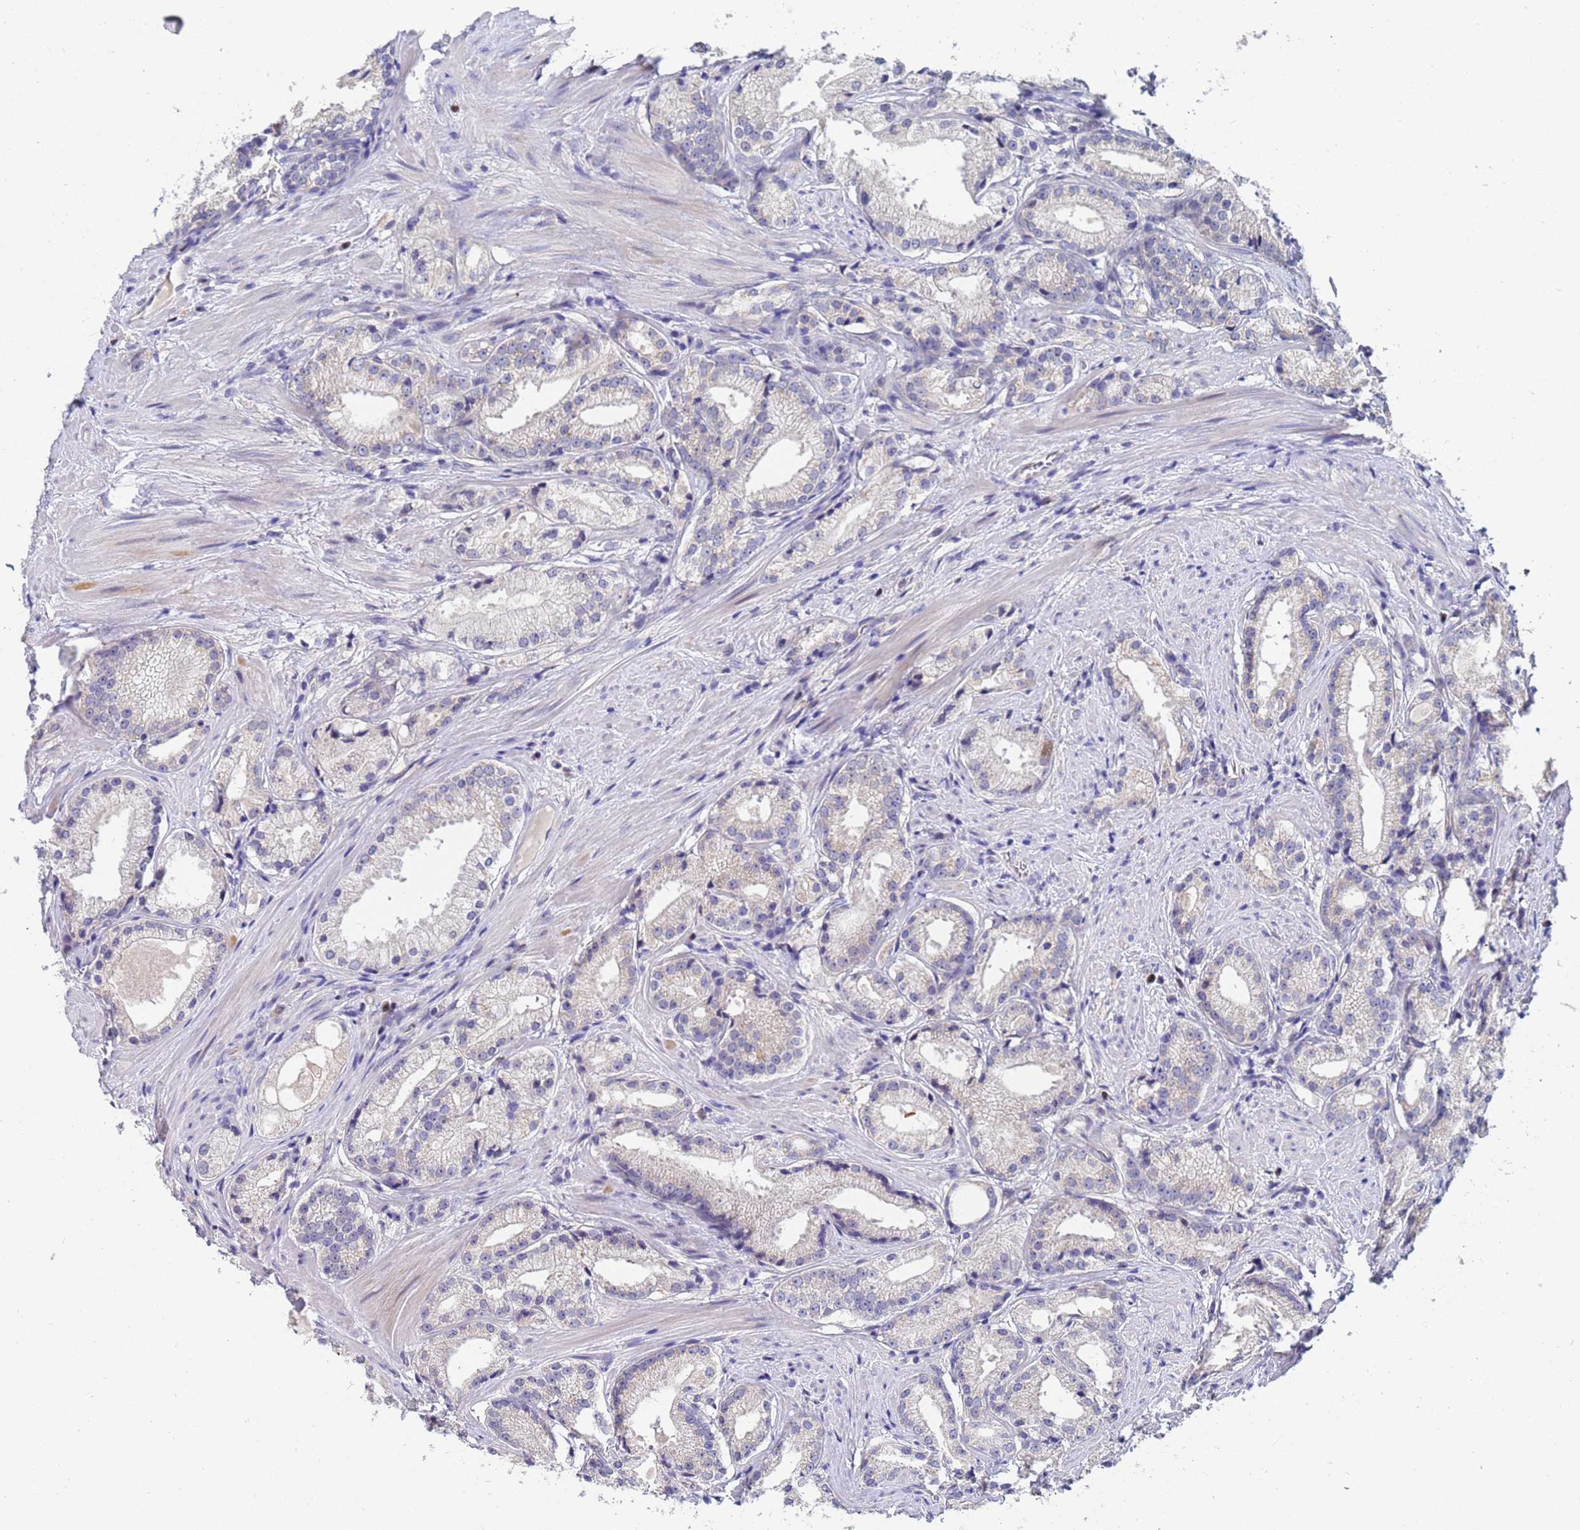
{"staining": {"intensity": "negative", "quantity": "none", "location": "none"}, "tissue": "prostate cancer", "cell_type": "Tumor cells", "image_type": "cancer", "snomed": [{"axis": "morphology", "description": "Adenocarcinoma, Low grade"}, {"axis": "topography", "description": "Prostate"}], "caption": "Prostate cancer stained for a protein using IHC reveals no positivity tumor cells.", "gene": "IHO1", "patient": {"sex": "male", "age": 57}}